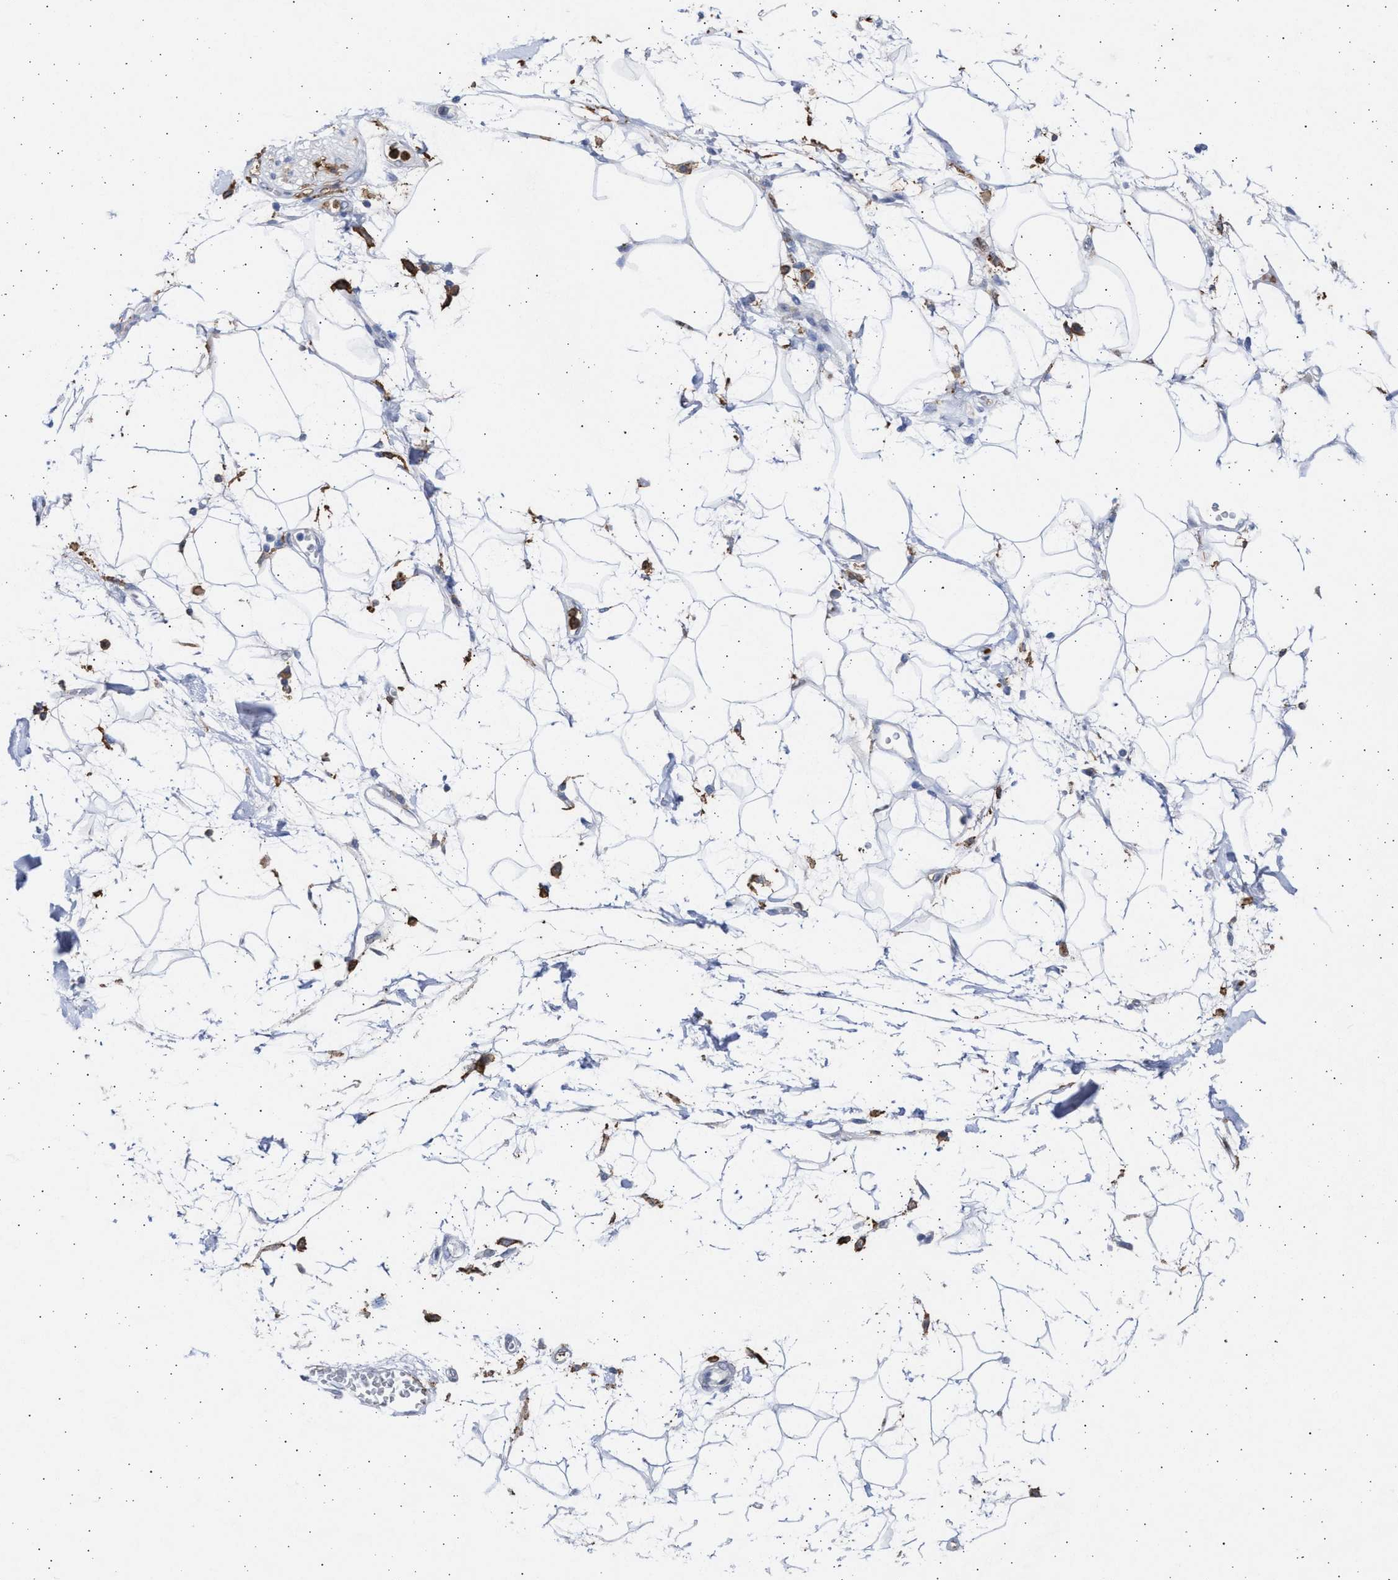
{"staining": {"intensity": "negative", "quantity": "none", "location": "none"}, "tissue": "adipose tissue", "cell_type": "Adipocytes", "image_type": "normal", "snomed": [{"axis": "morphology", "description": "Normal tissue, NOS"}, {"axis": "morphology", "description": "Adenocarcinoma, NOS"}, {"axis": "topography", "description": "Duodenum"}, {"axis": "topography", "description": "Peripheral nerve tissue"}], "caption": "Immunohistochemistry (IHC) image of benign adipose tissue: human adipose tissue stained with DAB (3,3'-diaminobenzidine) exhibits no significant protein expression in adipocytes.", "gene": "FCER1A", "patient": {"sex": "female", "age": 60}}